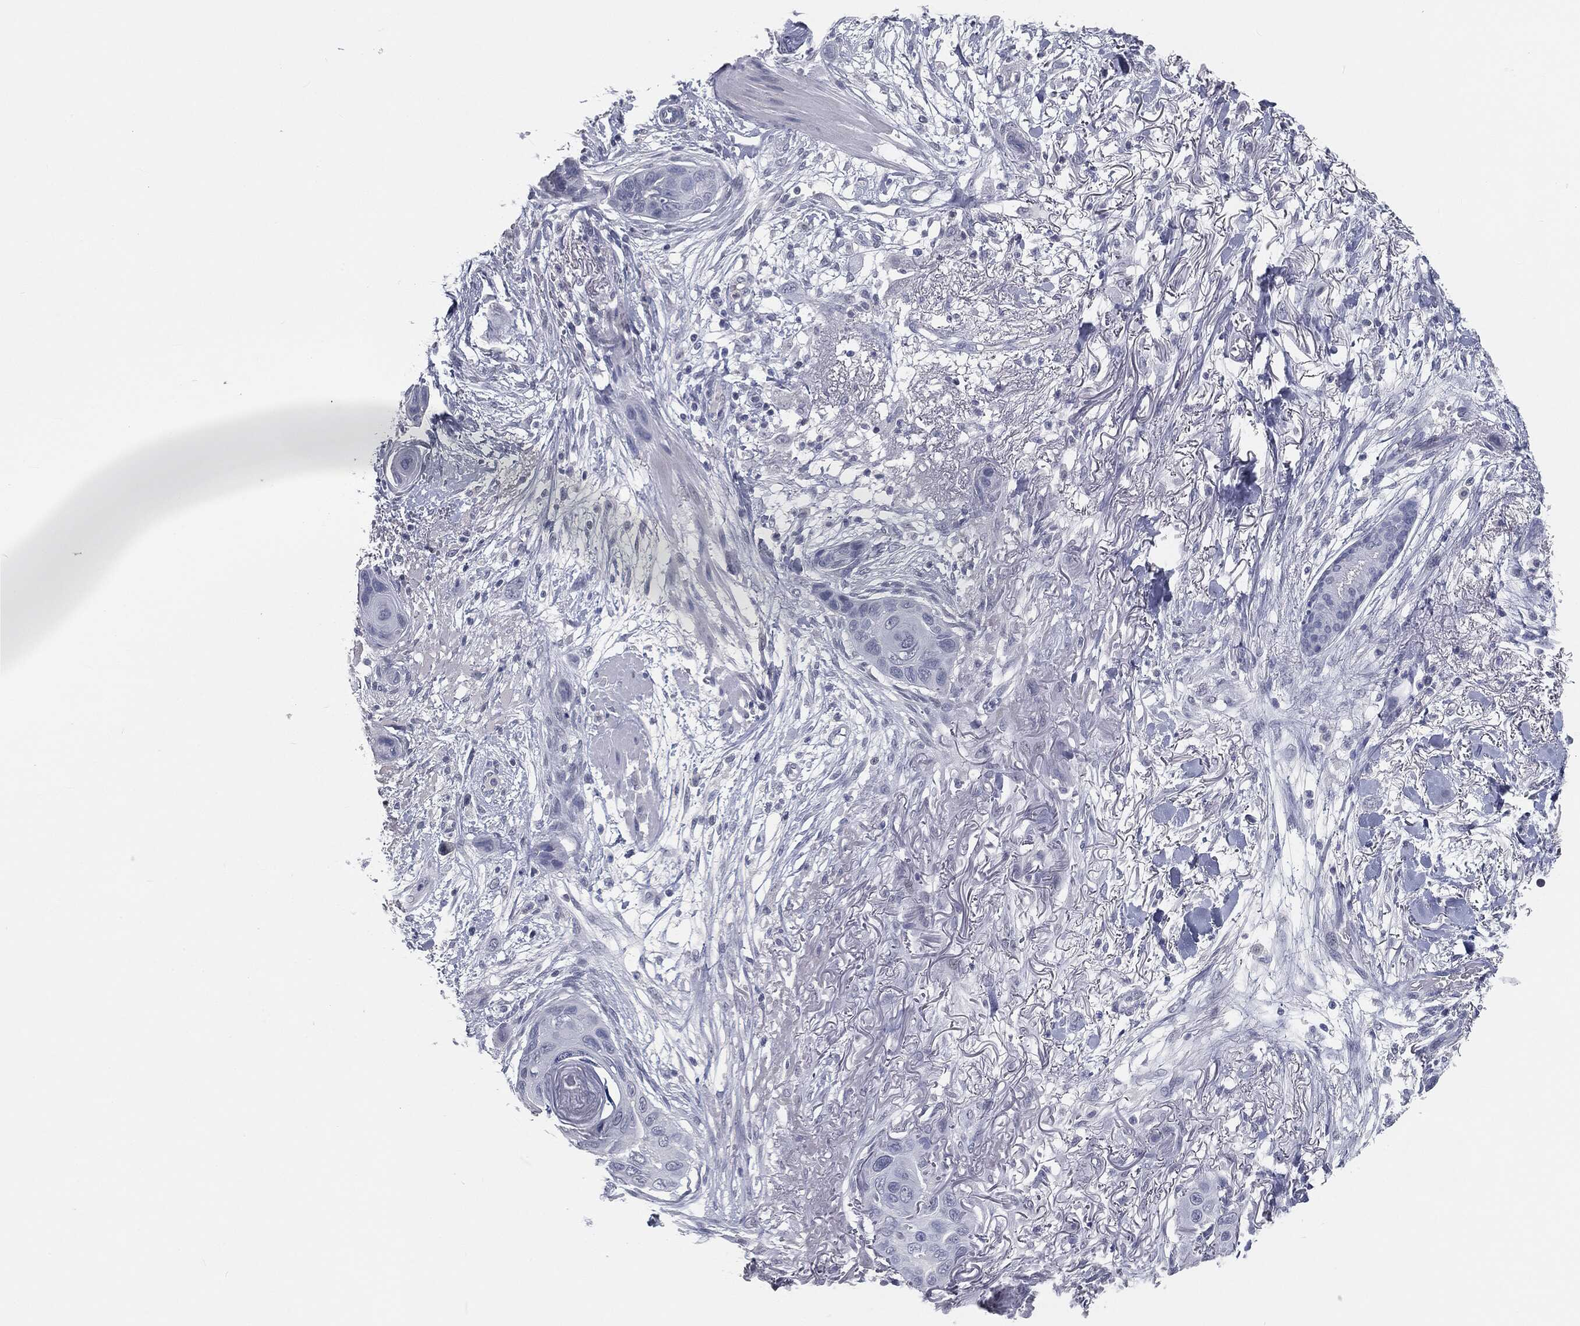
{"staining": {"intensity": "negative", "quantity": "none", "location": "none"}, "tissue": "skin cancer", "cell_type": "Tumor cells", "image_type": "cancer", "snomed": [{"axis": "morphology", "description": "Squamous cell carcinoma, NOS"}, {"axis": "topography", "description": "Skin"}], "caption": "Immunohistochemistry (IHC) histopathology image of skin squamous cell carcinoma stained for a protein (brown), which shows no staining in tumor cells.", "gene": "PRAME", "patient": {"sex": "male", "age": 79}}